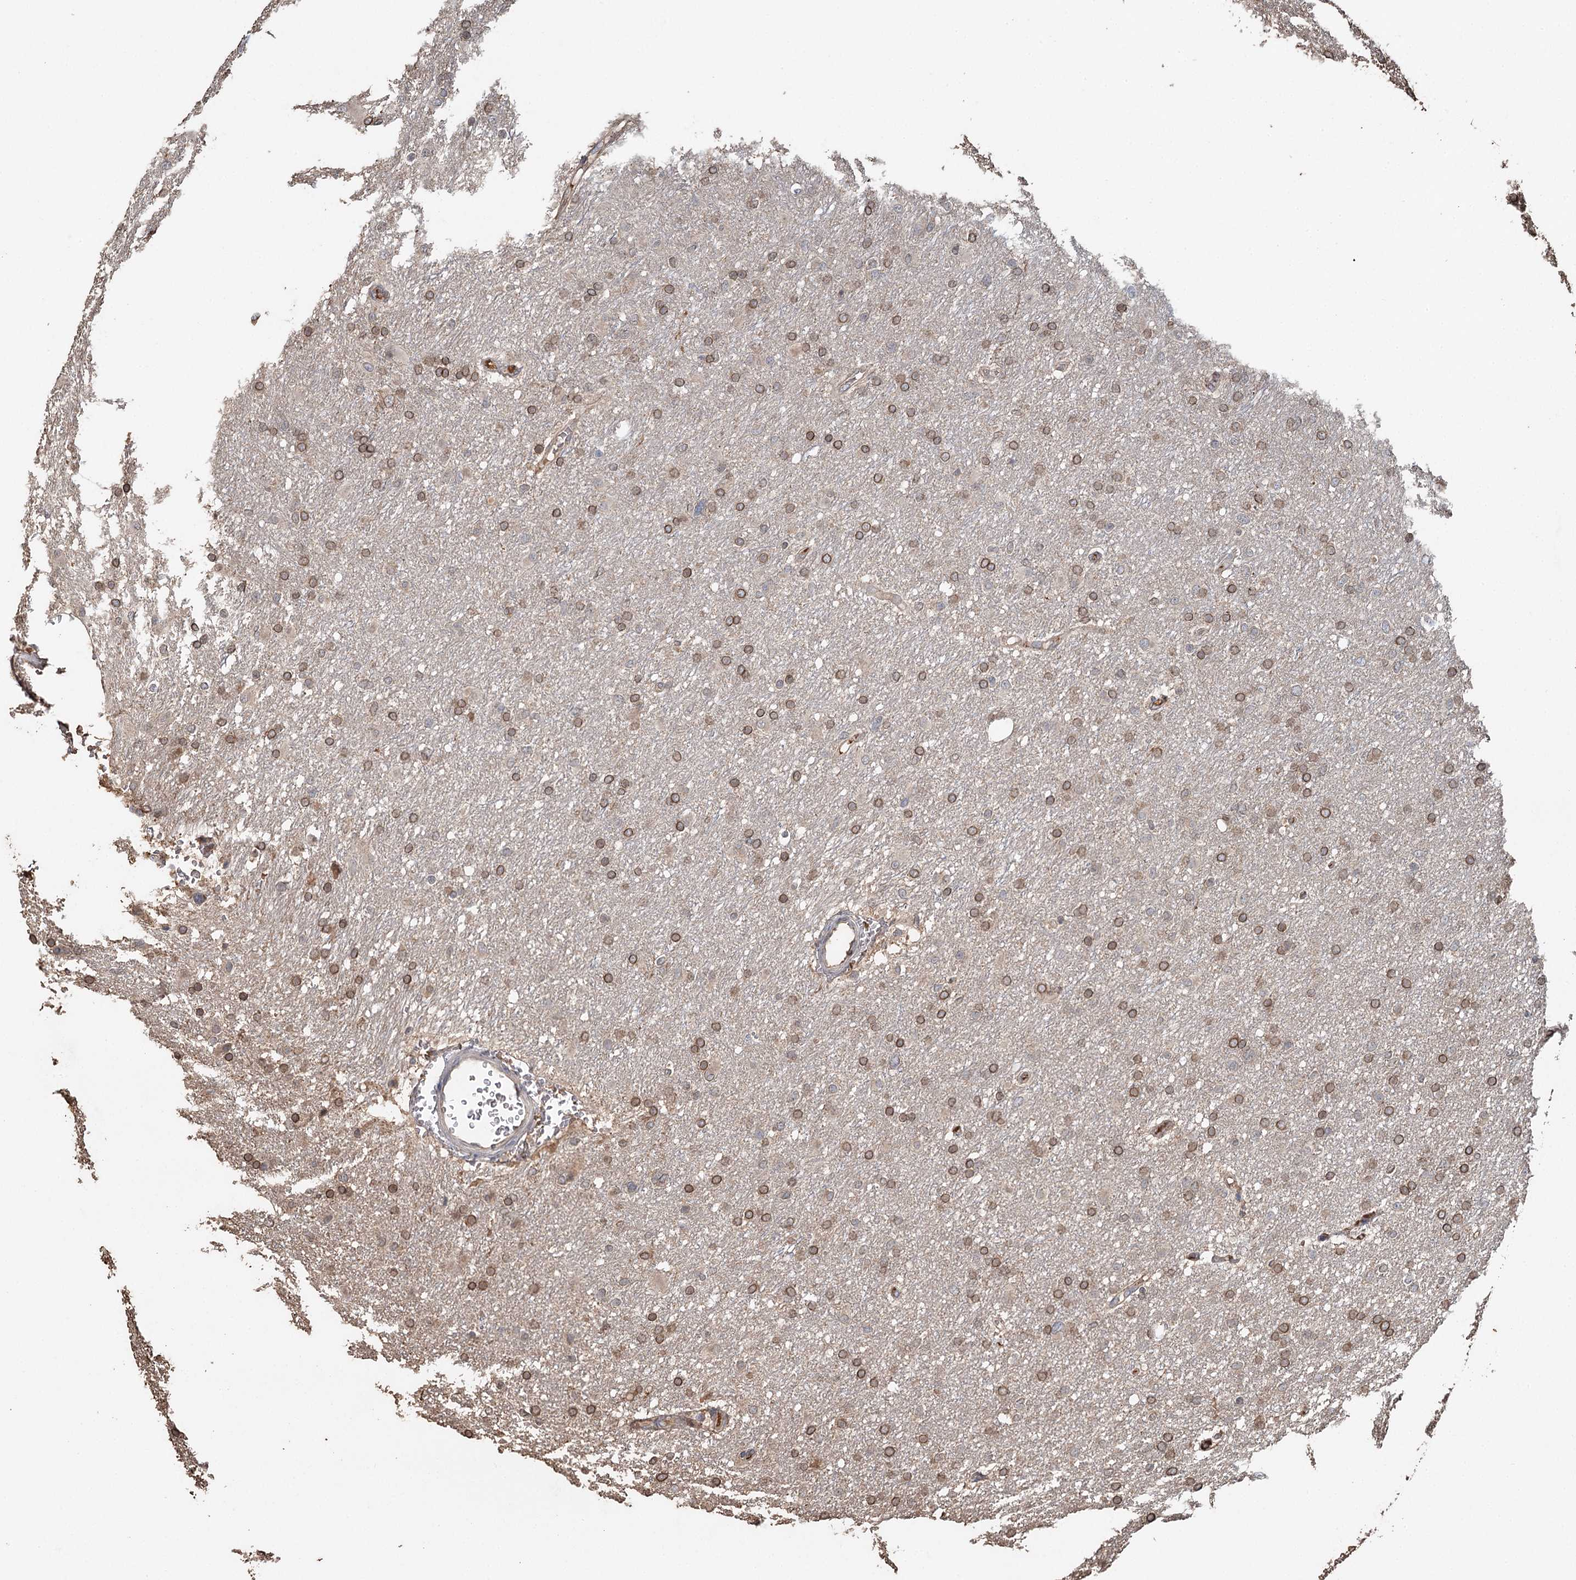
{"staining": {"intensity": "moderate", "quantity": ">75%", "location": "cytoplasmic/membranous"}, "tissue": "glioma", "cell_type": "Tumor cells", "image_type": "cancer", "snomed": [{"axis": "morphology", "description": "Glioma, malignant, High grade"}, {"axis": "topography", "description": "Cerebral cortex"}], "caption": "A histopathology image showing moderate cytoplasmic/membranous staining in approximately >75% of tumor cells in glioma, as visualized by brown immunohistochemical staining.", "gene": "SYVN1", "patient": {"sex": "female", "age": 36}}